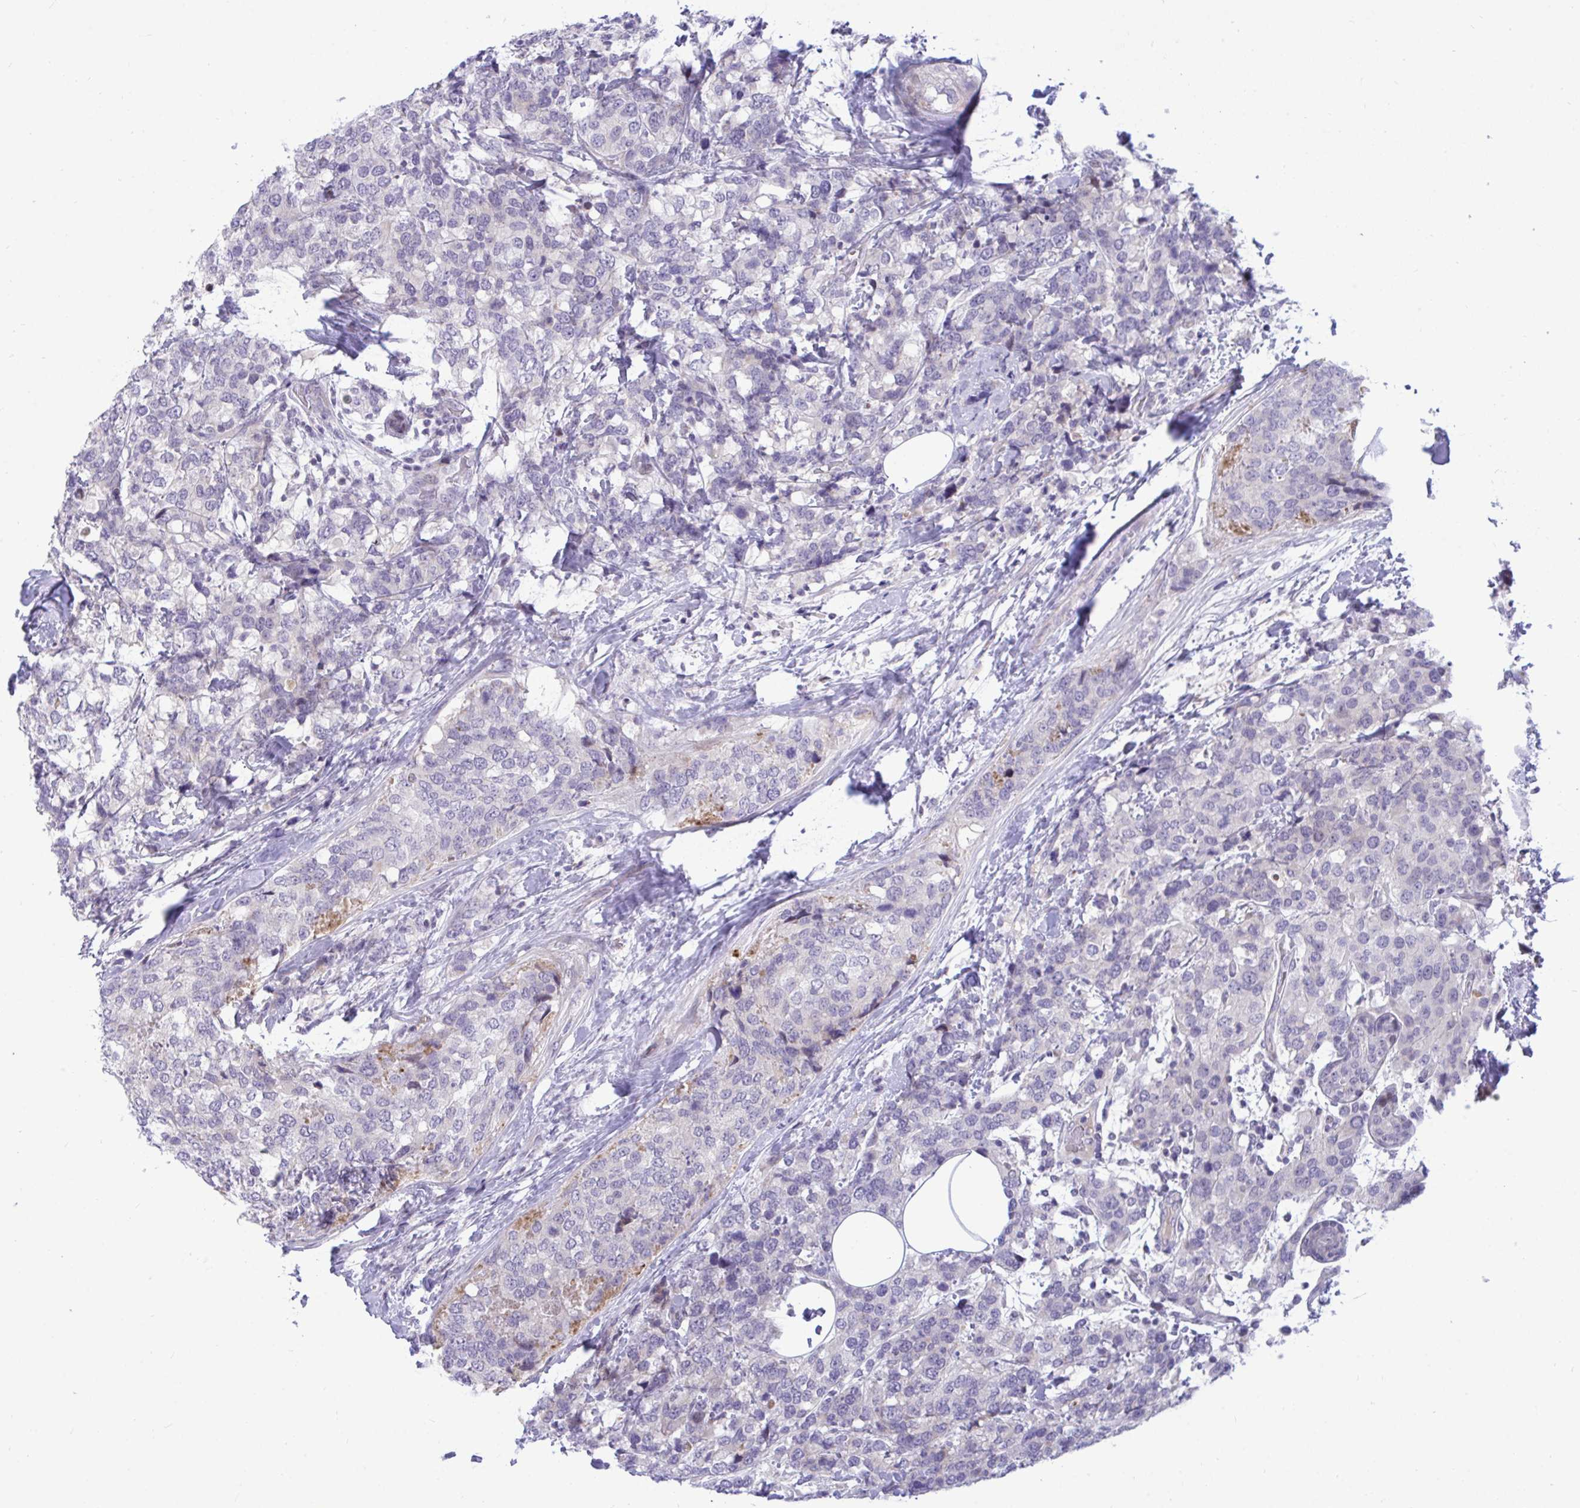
{"staining": {"intensity": "negative", "quantity": "none", "location": "none"}, "tissue": "breast cancer", "cell_type": "Tumor cells", "image_type": "cancer", "snomed": [{"axis": "morphology", "description": "Lobular carcinoma"}, {"axis": "topography", "description": "Breast"}], "caption": "Immunohistochemical staining of breast cancer reveals no significant staining in tumor cells.", "gene": "EPOP", "patient": {"sex": "female", "age": 59}}